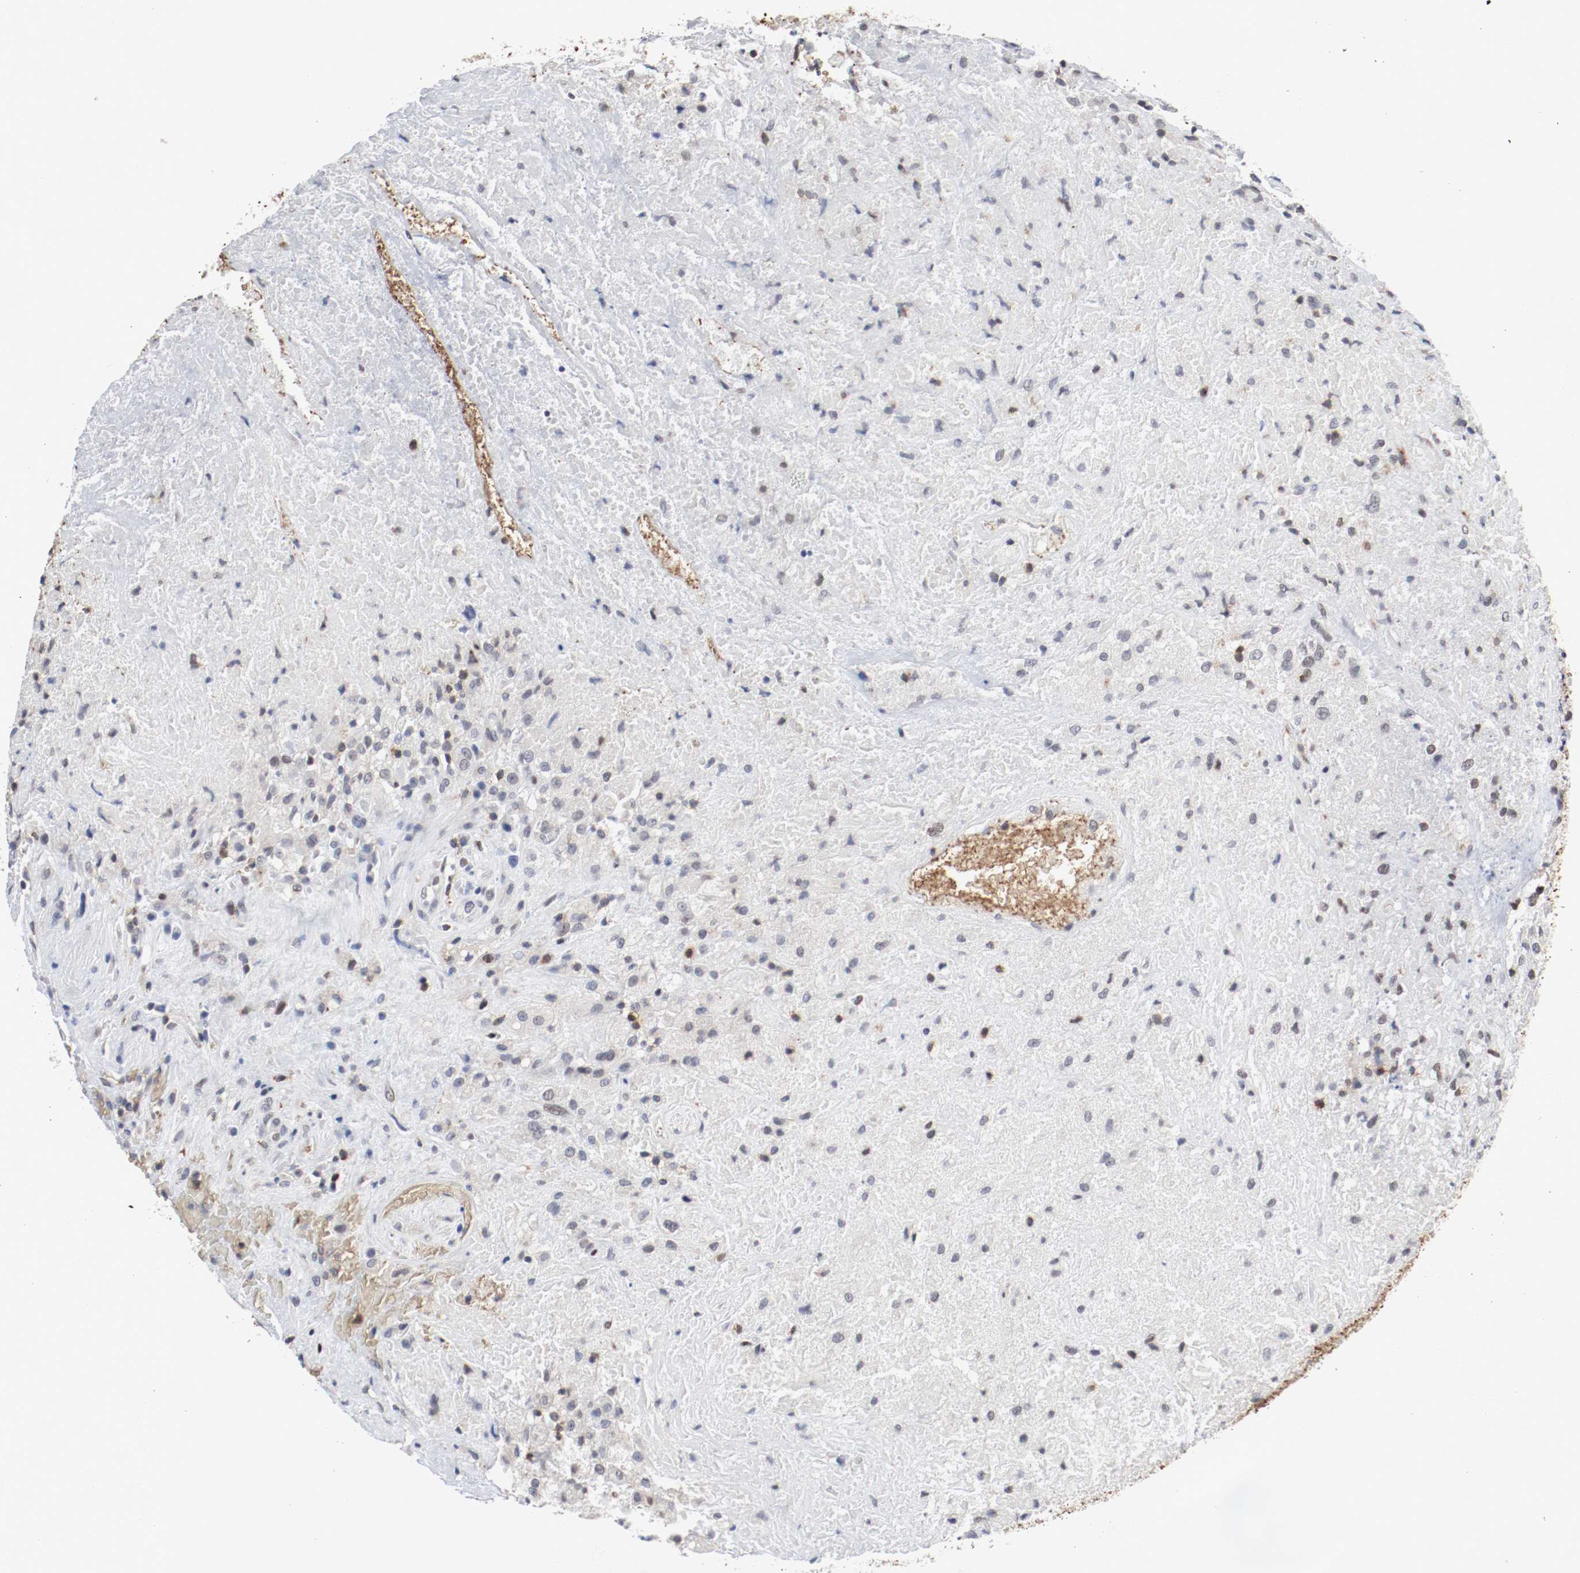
{"staining": {"intensity": "negative", "quantity": "none", "location": "none"}, "tissue": "testis cancer", "cell_type": "Tumor cells", "image_type": "cancer", "snomed": [{"axis": "morphology", "description": "Necrosis, NOS"}, {"axis": "morphology", "description": "Carcinoma, Embryonal, NOS"}, {"axis": "topography", "description": "Testis"}], "caption": "This image is of testis embryonal carcinoma stained with immunohistochemistry (IHC) to label a protein in brown with the nuclei are counter-stained blue. There is no staining in tumor cells.", "gene": "JUND", "patient": {"sex": "male", "age": 19}}